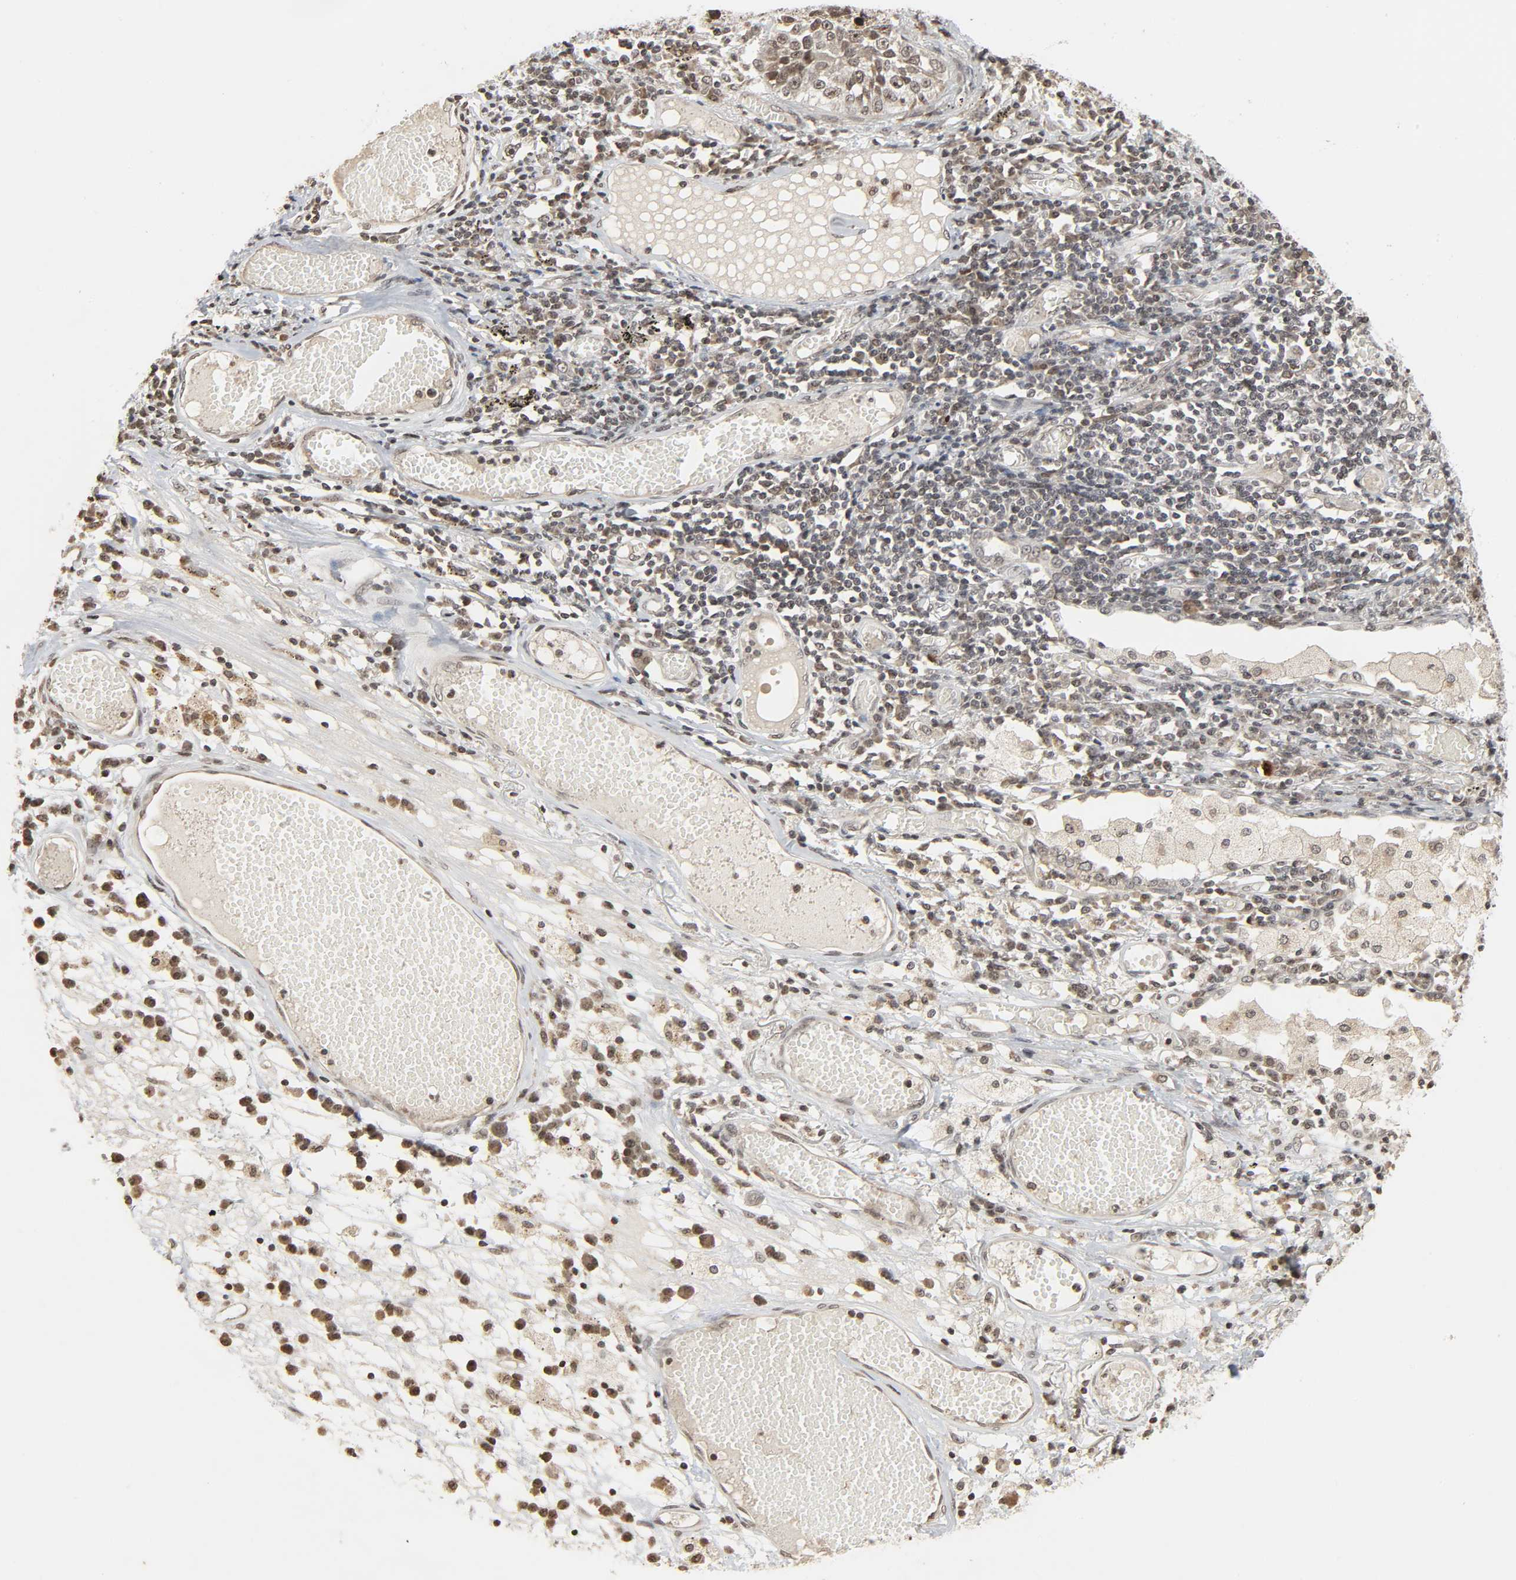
{"staining": {"intensity": "moderate", "quantity": ">75%", "location": "nuclear"}, "tissue": "lung cancer", "cell_type": "Tumor cells", "image_type": "cancer", "snomed": [{"axis": "morphology", "description": "Squamous cell carcinoma, NOS"}, {"axis": "topography", "description": "Lung"}], "caption": "Immunohistochemistry (IHC) micrograph of neoplastic tissue: lung squamous cell carcinoma stained using immunohistochemistry shows medium levels of moderate protein expression localized specifically in the nuclear of tumor cells, appearing as a nuclear brown color.", "gene": "XRCC1", "patient": {"sex": "male", "age": 71}}